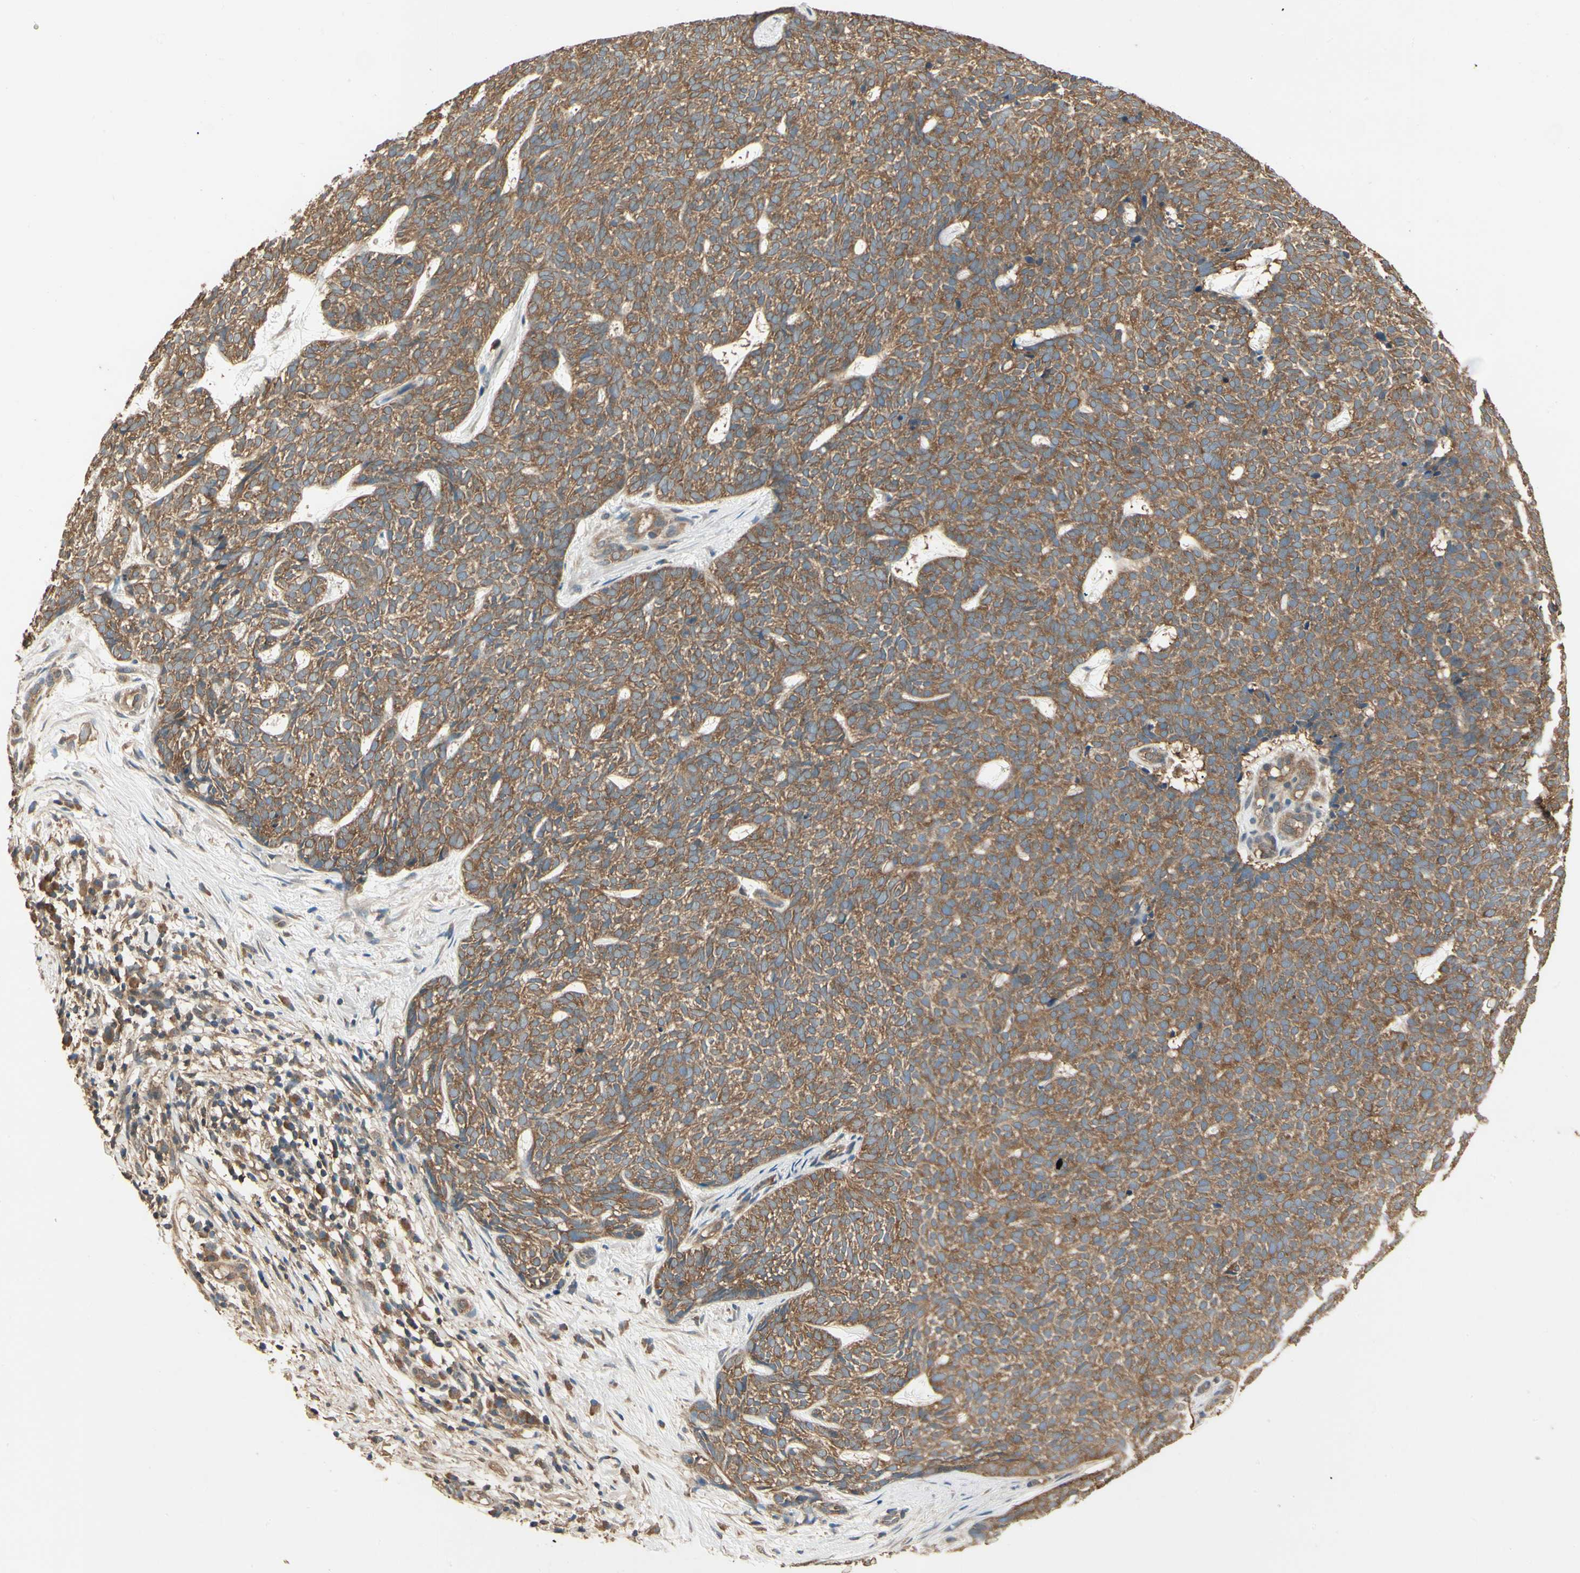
{"staining": {"intensity": "moderate", "quantity": ">75%", "location": "cytoplasmic/membranous"}, "tissue": "skin cancer", "cell_type": "Tumor cells", "image_type": "cancer", "snomed": [{"axis": "morphology", "description": "Basal cell carcinoma"}, {"axis": "topography", "description": "Skin"}], "caption": "Skin cancer (basal cell carcinoma) stained with a brown dye displays moderate cytoplasmic/membranous positive expression in approximately >75% of tumor cells.", "gene": "CCT7", "patient": {"sex": "female", "age": 84}}